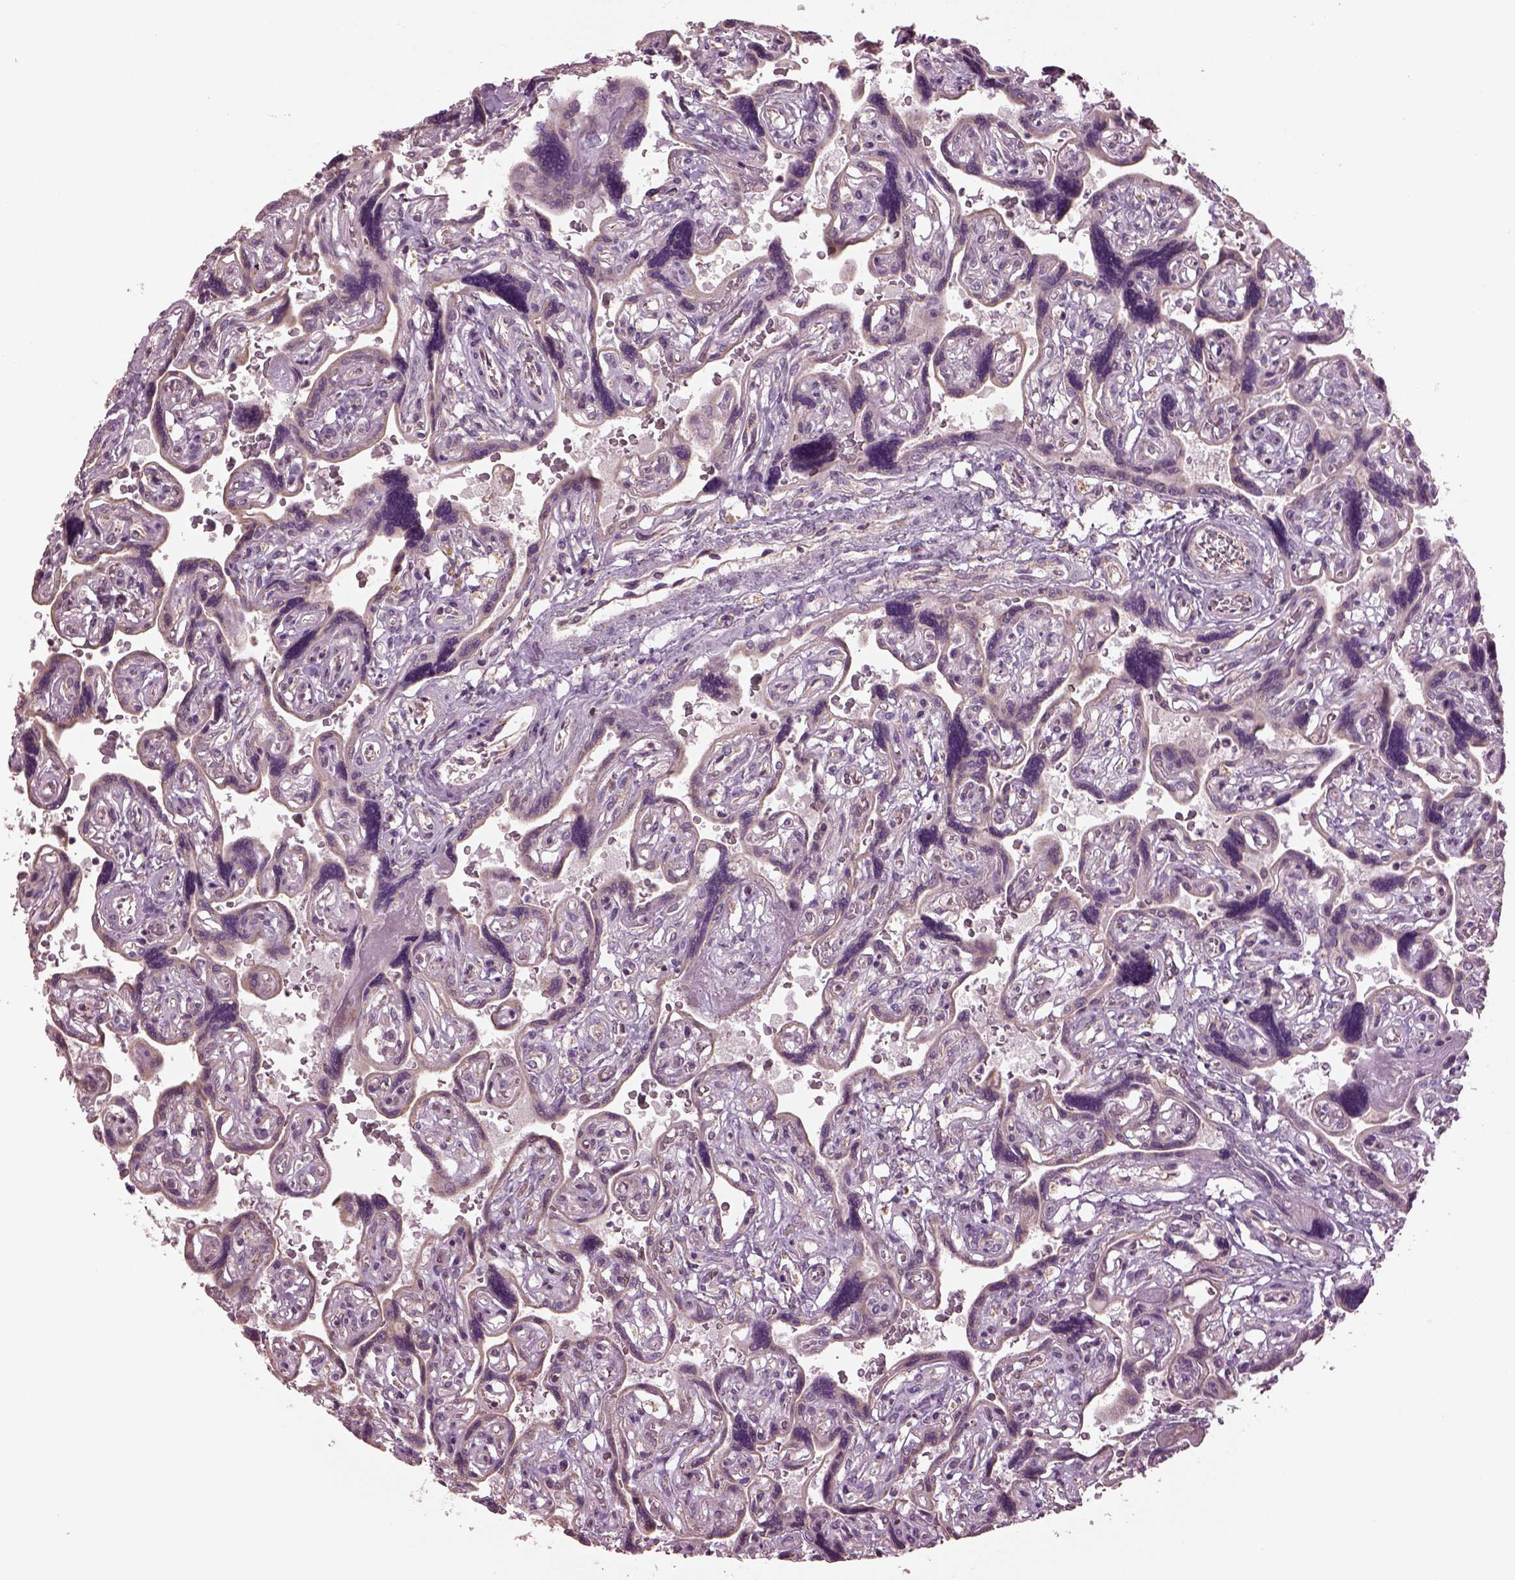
{"staining": {"intensity": "negative", "quantity": "none", "location": "none"}, "tissue": "placenta", "cell_type": "Decidual cells", "image_type": "normal", "snomed": [{"axis": "morphology", "description": "Normal tissue, NOS"}, {"axis": "topography", "description": "Placenta"}], "caption": "IHC photomicrograph of benign placenta: human placenta stained with DAB exhibits no significant protein staining in decidual cells.", "gene": "SPATA7", "patient": {"sex": "female", "age": 32}}